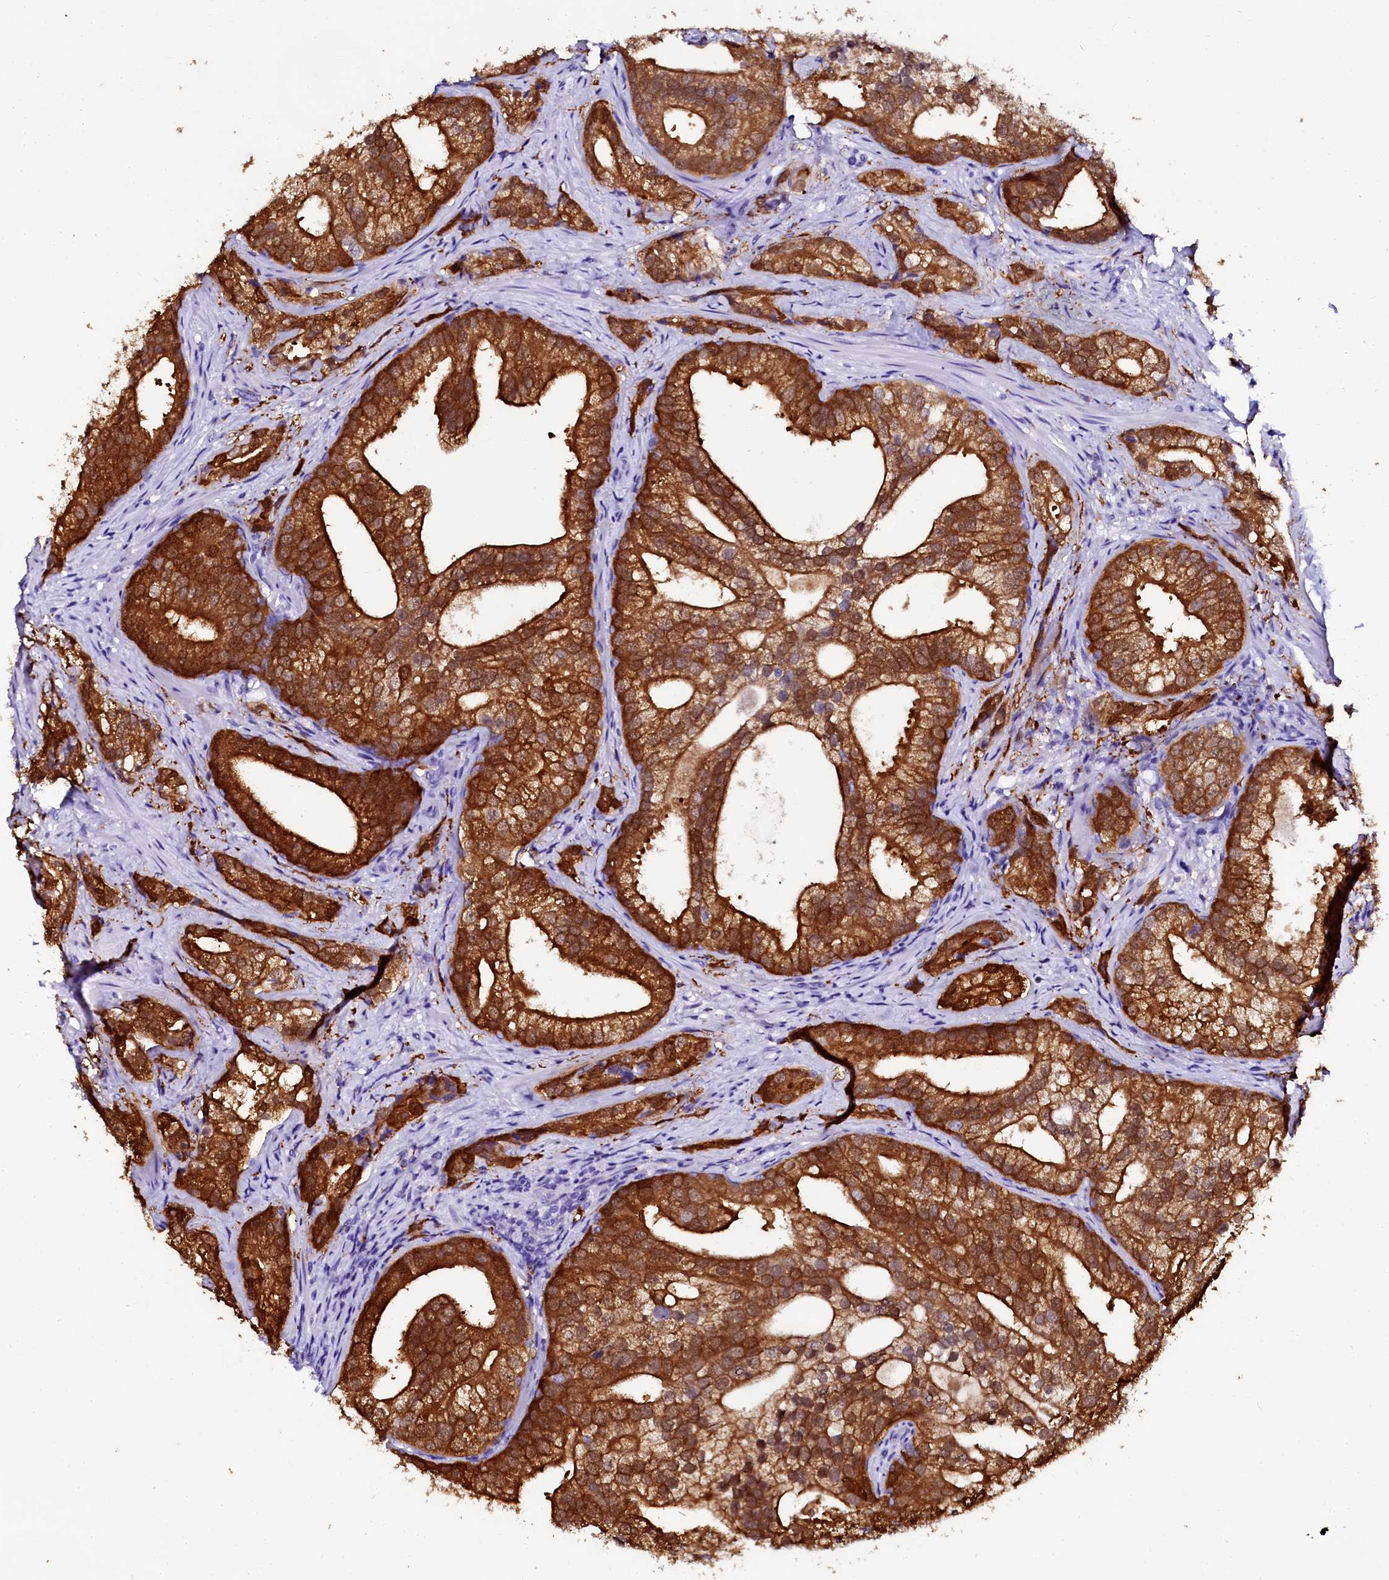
{"staining": {"intensity": "strong", "quantity": ">75%", "location": "cytoplasmic/membranous"}, "tissue": "prostate cancer", "cell_type": "Tumor cells", "image_type": "cancer", "snomed": [{"axis": "morphology", "description": "Adenocarcinoma, High grade"}, {"axis": "topography", "description": "Prostate"}], "caption": "Immunohistochemical staining of human prostate cancer (adenocarcinoma (high-grade)) shows high levels of strong cytoplasmic/membranous staining in about >75% of tumor cells. (Brightfield microscopy of DAB IHC at high magnification).", "gene": "SORD", "patient": {"sex": "male", "age": 75}}